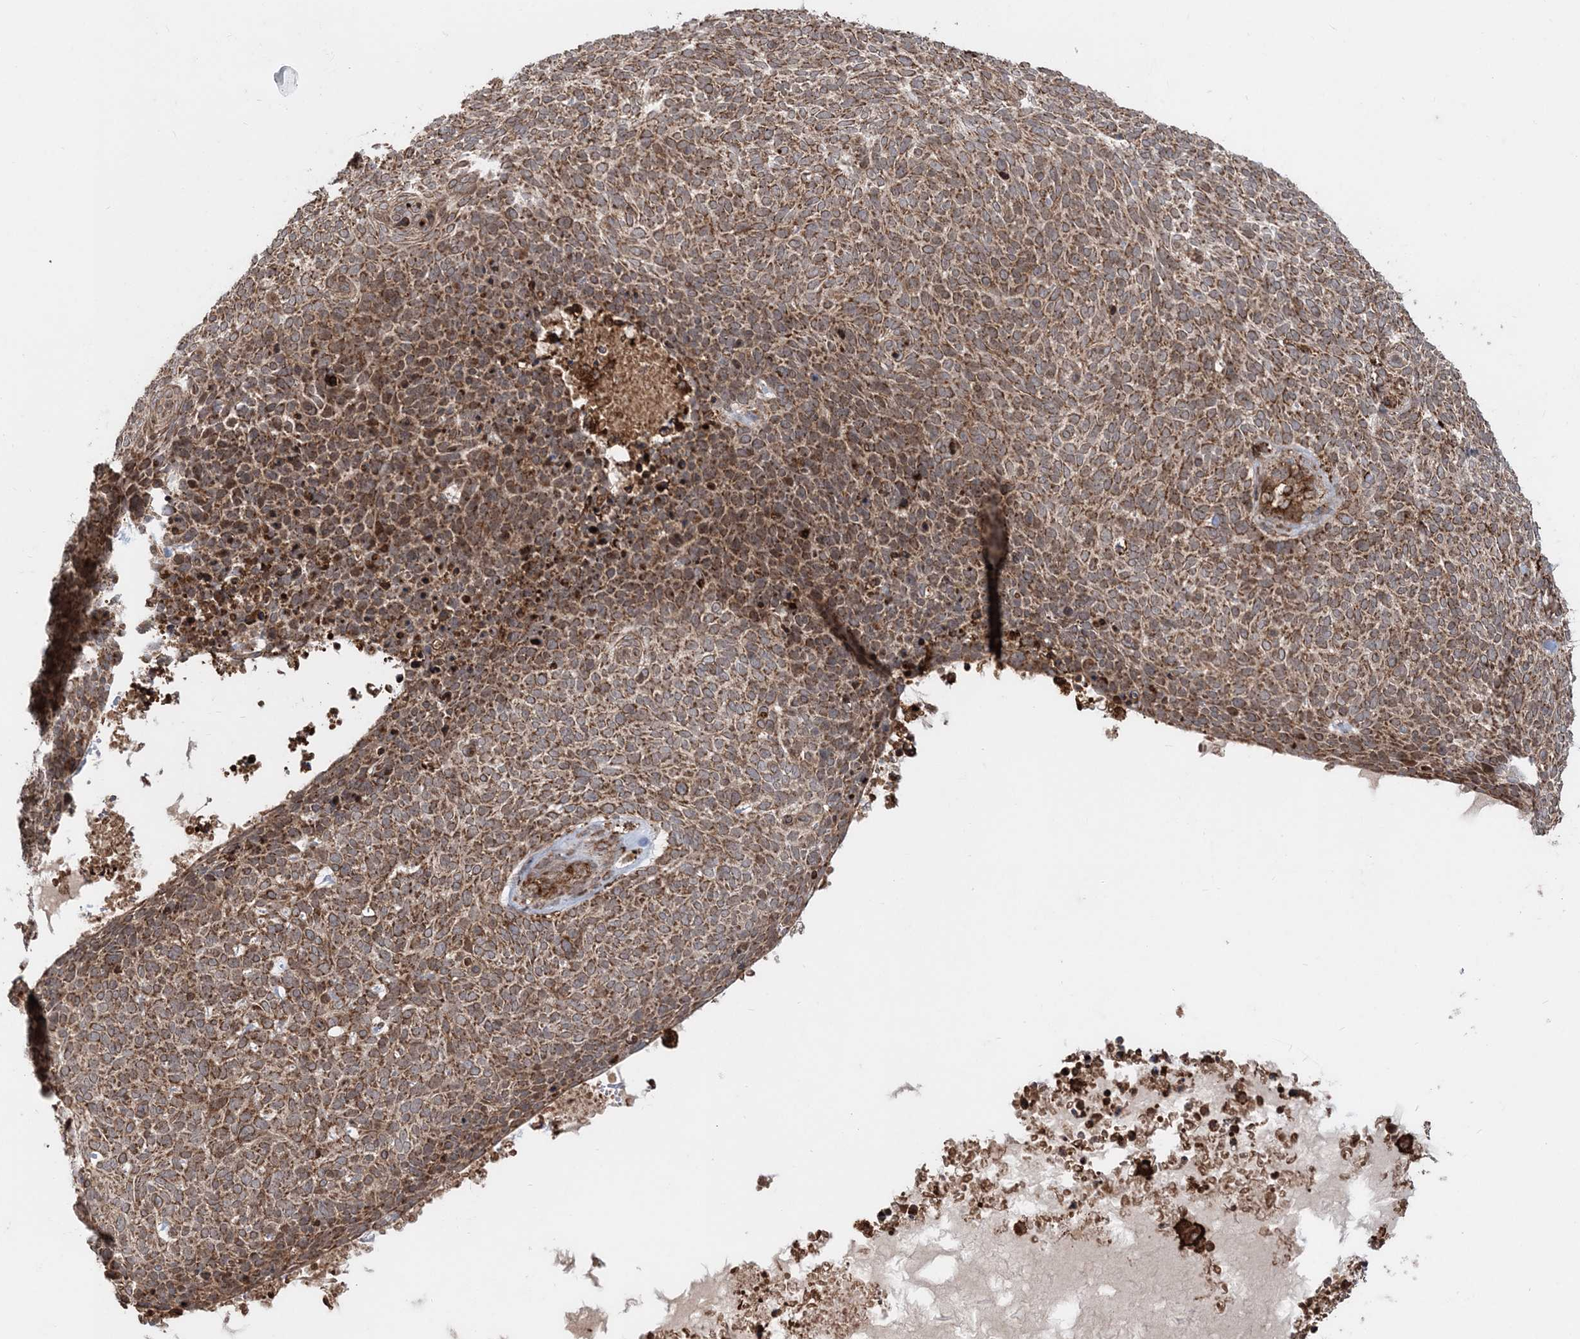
{"staining": {"intensity": "moderate", "quantity": ">75%", "location": "cytoplasmic/membranous"}, "tissue": "skin cancer", "cell_type": "Tumor cells", "image_type": "cancer", "snomed": [{"axis": "morphology", "description": "Squamous cell carcinoma, NOS"}, {"axis": "topography", "description": "Skin"}], "caption": "The micrograph reveals immunohistochemical staining of skin cancer. There is moderate cytoplasmic/membranous staining is seen in about >75% of tumor cells.", "gene": "LRPPRC", "patient": {"sex": "female", "age": 90}}